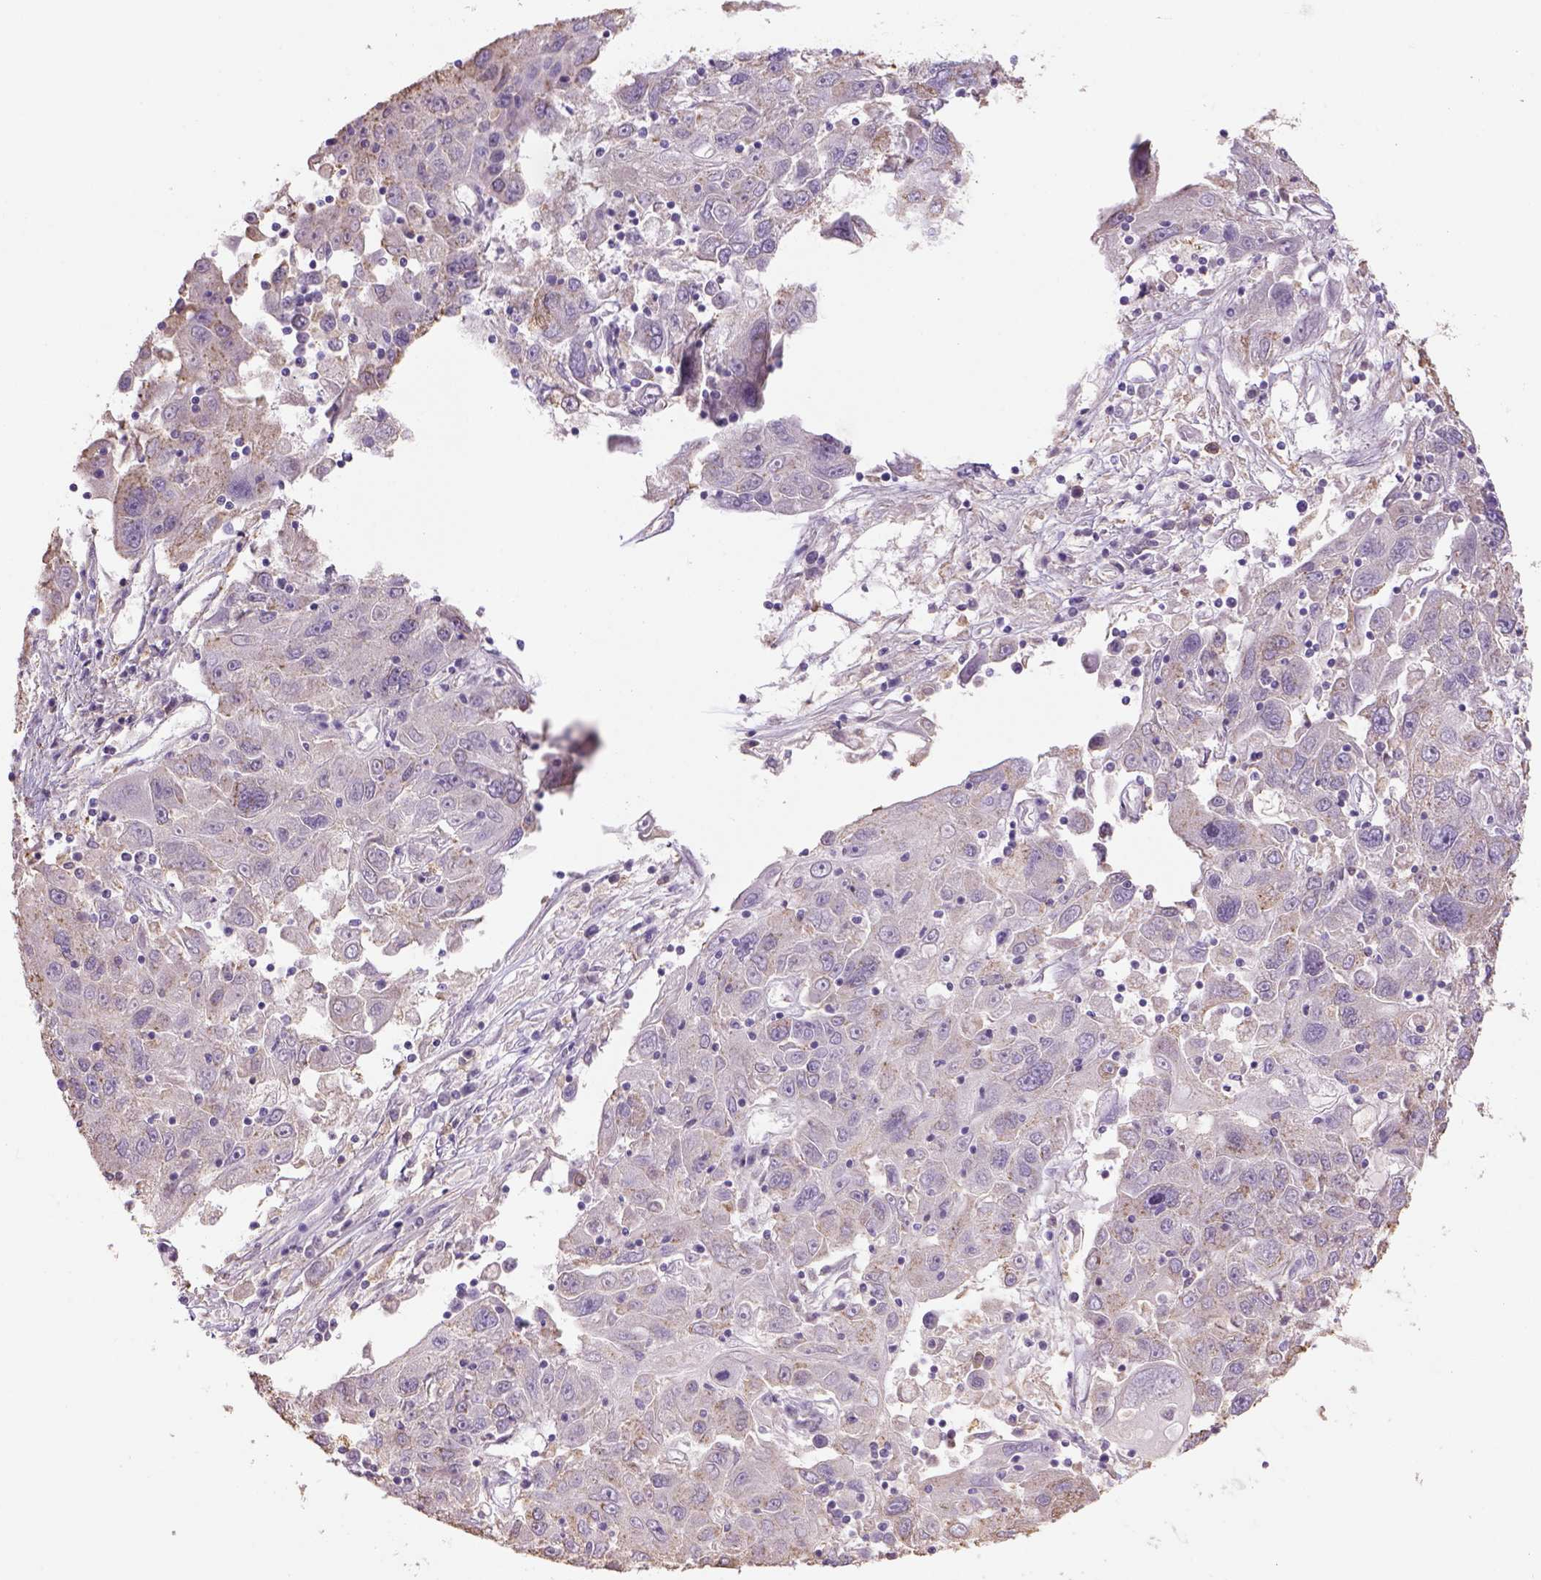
{"staining": {"intensity": "weak", "quantity": "25%-75%", "location": "cytoplasmic/membranous"}, "tissue": "stomach cancer", "cell_type": "Tumor cells", "image_type": "cancer", "snomed": [{"axis": "morphology", "description": "Adenocarcinoma, NOS"}, {"axis": "topography", "description": "Stomach"}], "caption": "Protein analysis of adenocarcinoma (stomach) tissue reveals weak cytoplasmic/membranous positivity in about 25%-75% of tumor cells. Ihc stains the protein of interest in brown and the nuclei are stained blue.", "gene": "NAALAD2", "patient": {"sex": "male", "age": 56}}